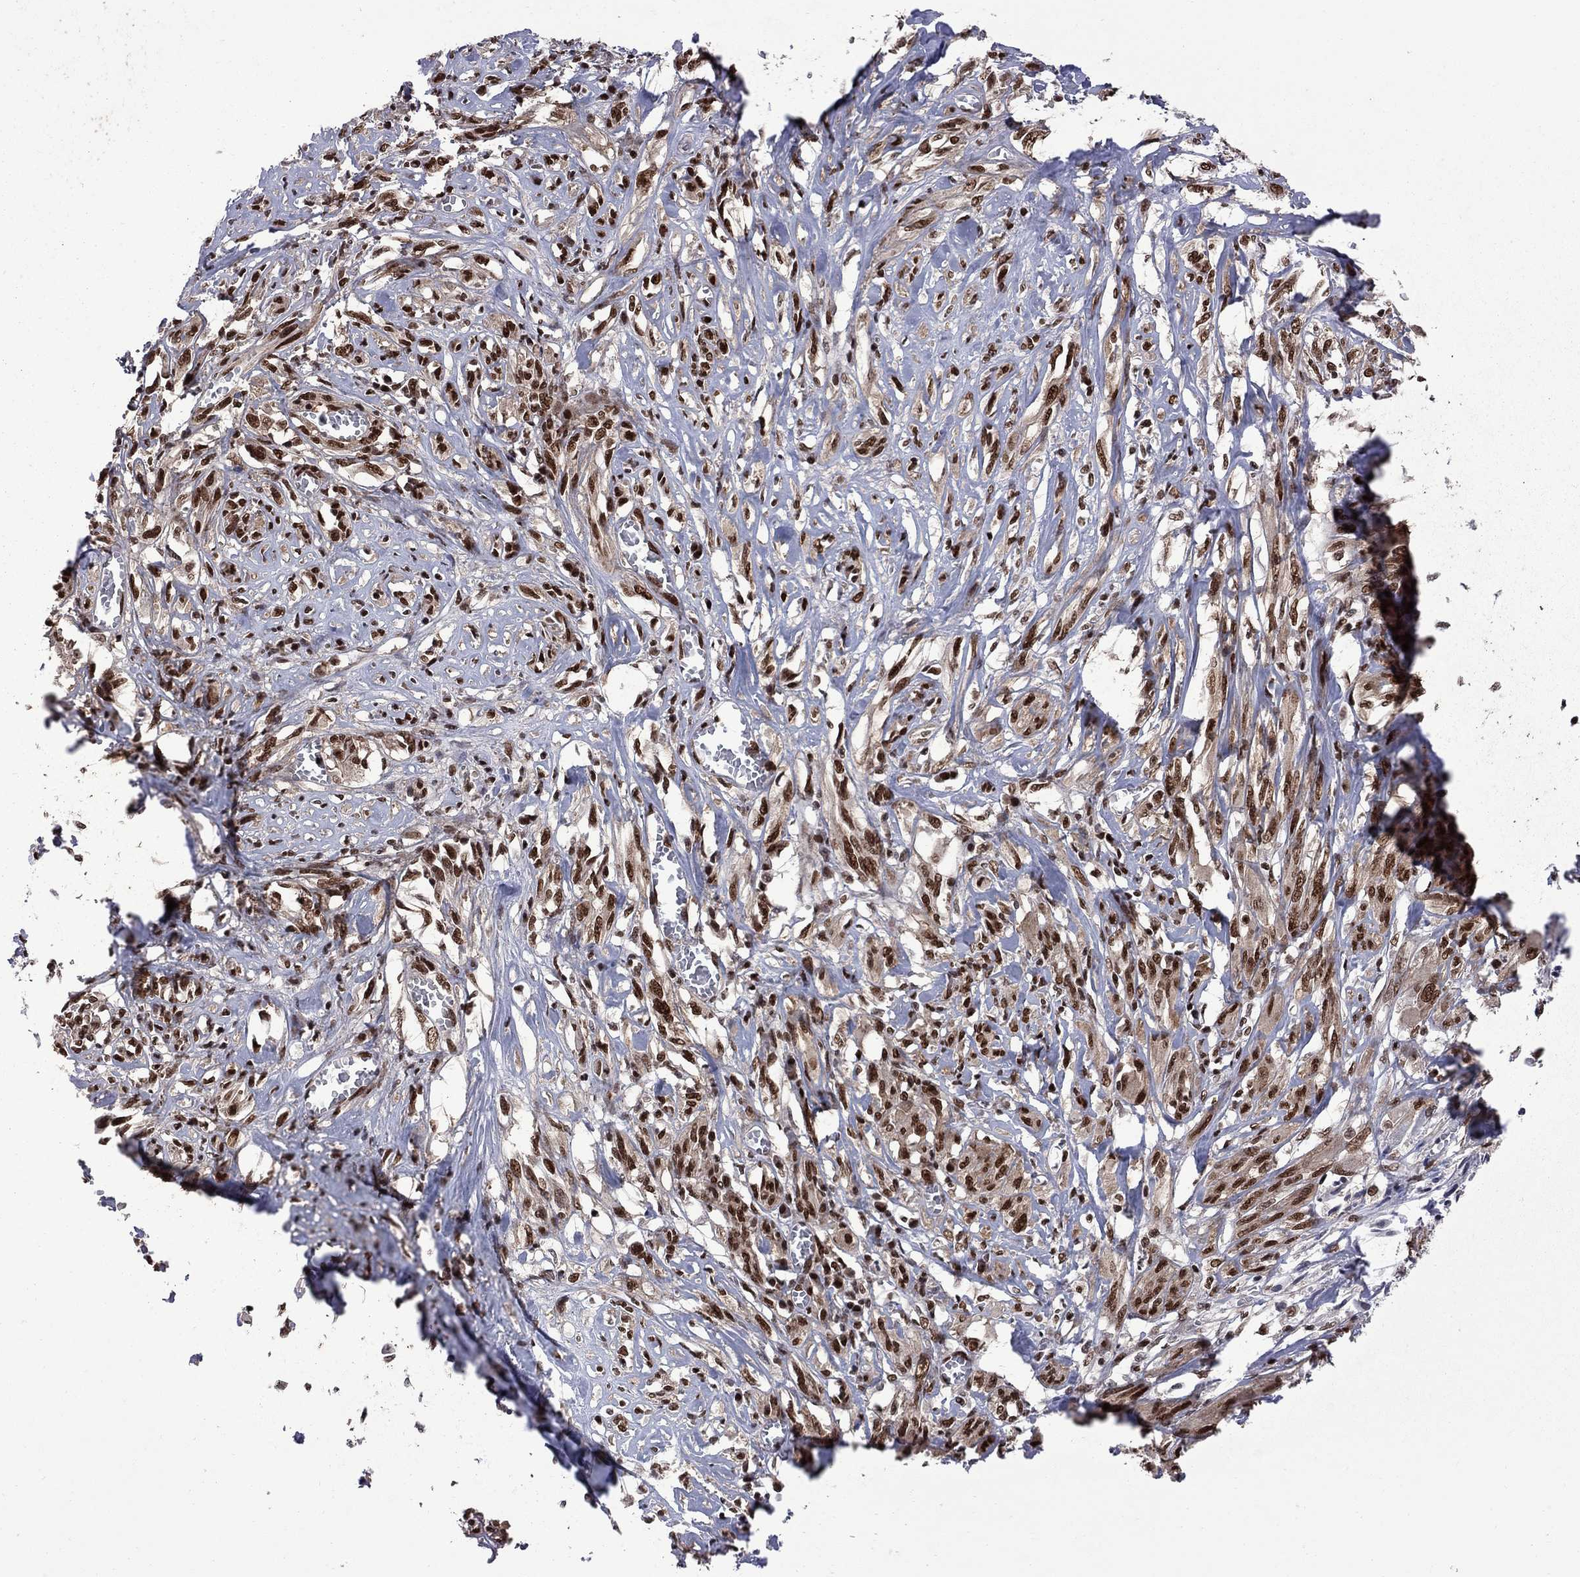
{"staining": {"intensity": "strong", "quantity": "25%-75%", "location": "nuclear"}, "tissue": "melanoma", "cell_type": "Tumor cells", "image_type": "cancer", "snomed": [{"axis": "morphology", "description": "Malignant melanoma, NOS"}, {"axis": "topography", "description": "Skin"}], "caption": "A high amount of strong nuclear positivity is present in approximately 25%-75% of tumor cells in melanoma tissue.", "gene": "MED25", "patient": {"sex": "female", "age": 91}}